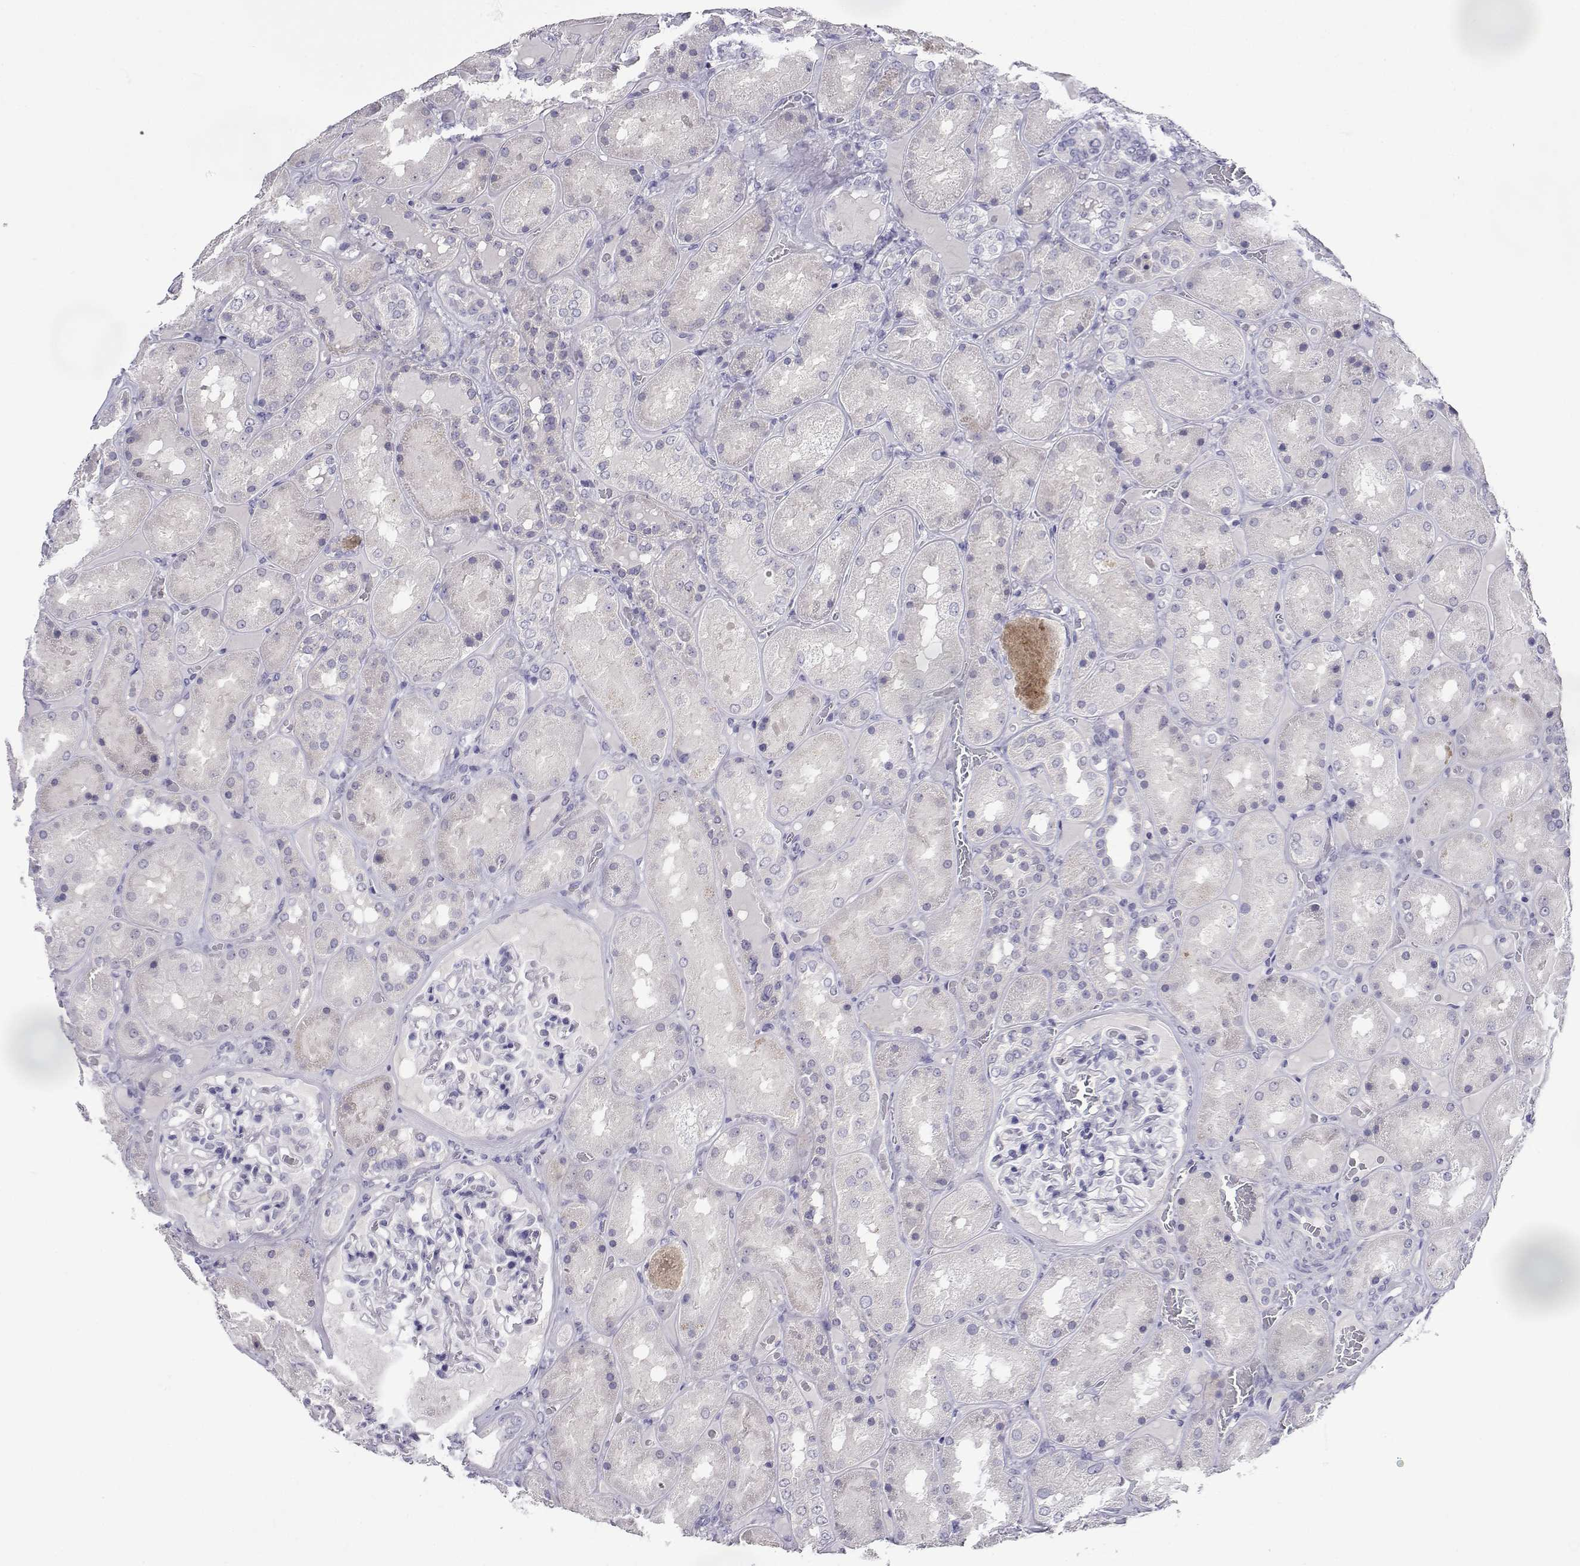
{"staining": {"intensity": "negative", "quantity": "none", "location": "none"}, "tissue": "kidney", "cell_type": "Cells in glomeruli", "image_type": "normal", "snomed": [{"axis": "morphology", "description": "Normal tissue, NOS"}, {"axis": "topography", "description": "Kidney"}], "caption": "This is an immunohistochemistry (IHC) histopathology image of benign kidney. There is no expression in cells in glomeruli.", "gene": "SLC6A3", "patient": {"sex": "male", "age": 73}}